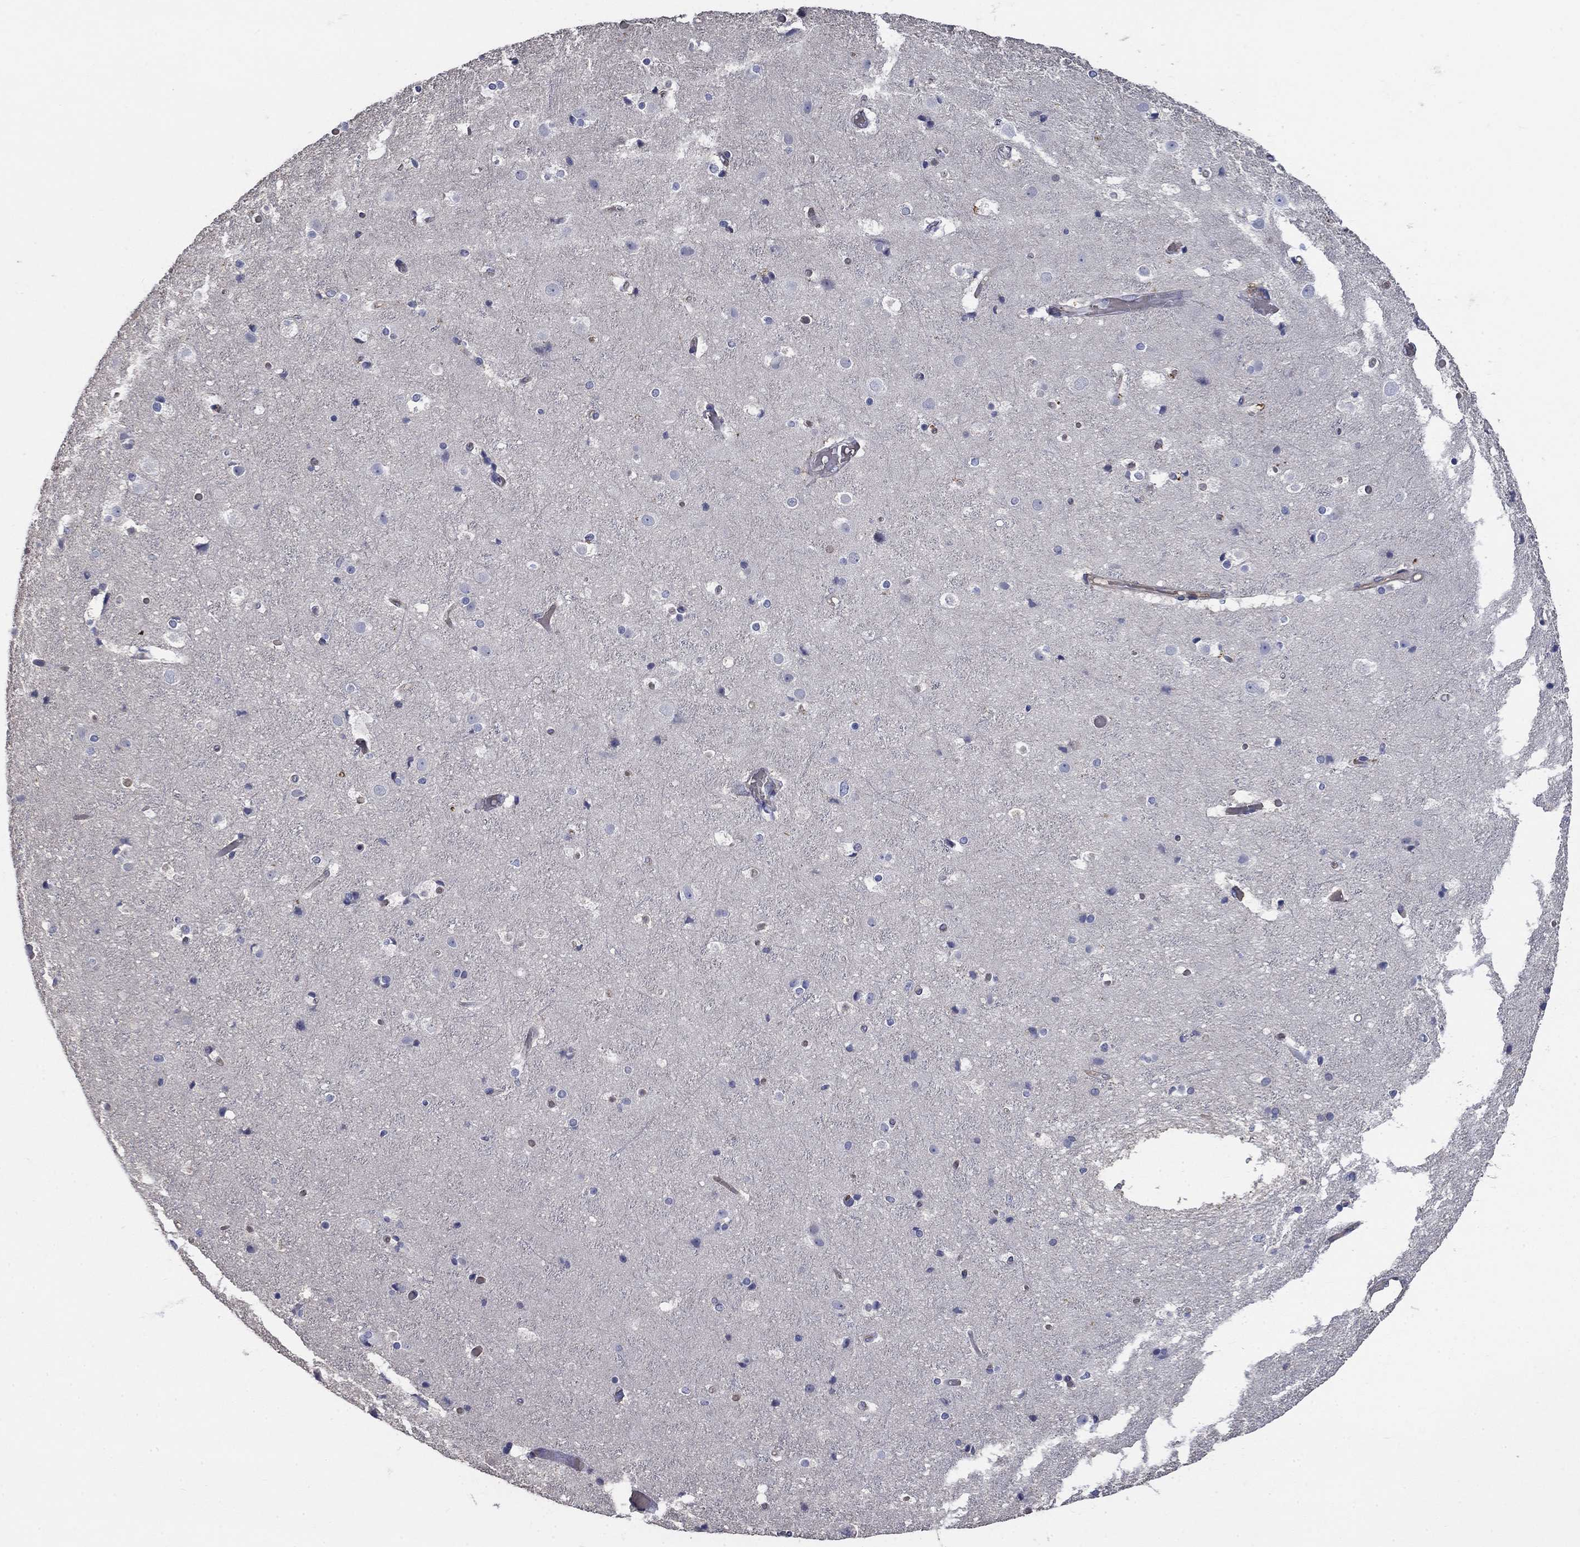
{"staining": {"intensity": "negative", "quantity": "none", "location": "none"}, "tissue": "cerebral cortex", "cell_type": "Endothelial cells", "image_type": "normal", "snomed": [{"axis": "morphology", "description": "Normal tissue, NOS"}, {"axis": "topography", "description": "Cerebral cortex"}], "caption": "This is an immunohistochemistry (IHC) photomicrograph of benign human cerebral cortex. There is no staining in endothelial cells.", "gene": "FLNC", "patient": {"sex": "female", "age": 52}}